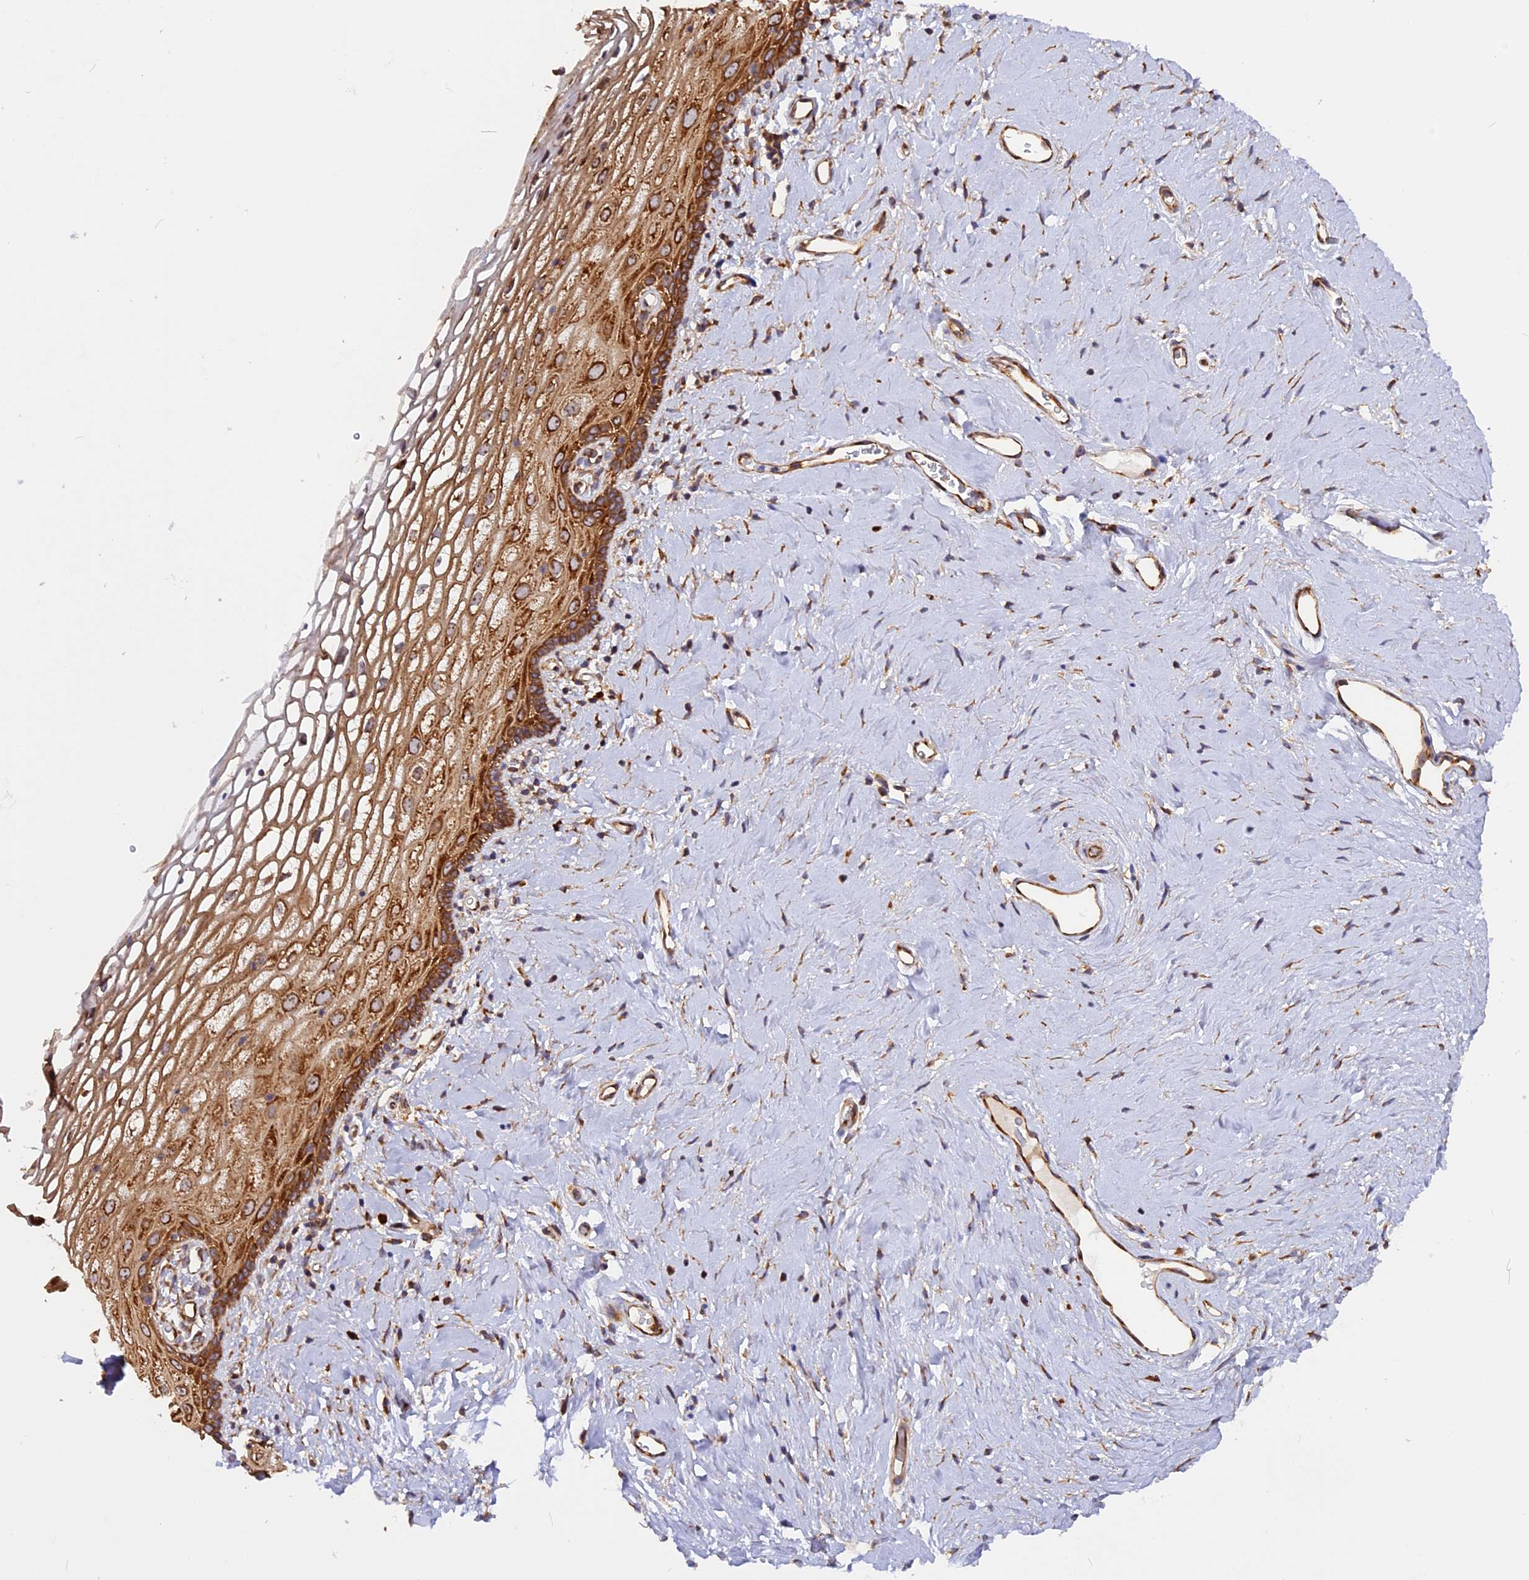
{"staining": {"intensity": "strong", "quantity": "25%-75%", "location": "cytoplasmic/membranous"}, "tissue": "vagina", "cell_type": "Squamous epithelial cells", "image_type": "normal", "snomed": [{"axis": "morphology", "description": "Normal tissue, NOS"}, {"axis": "morphology", "description": "Adenocarcinoma, NOS"}, {"axis": "topography", "description": "Rectum"}, {"axis": "topography", "description": "Vagina"}], "caption": "Protein staining of benign vagina reveals strong cytoplasmic/membranous positivity in about 25%-75% of squamous epithelial cells. (brown staining indicates protein expression, while blue staining denotes nuclei).", "gene": "GNPTAB", "patient": {"sex": "female", "age": 71}}